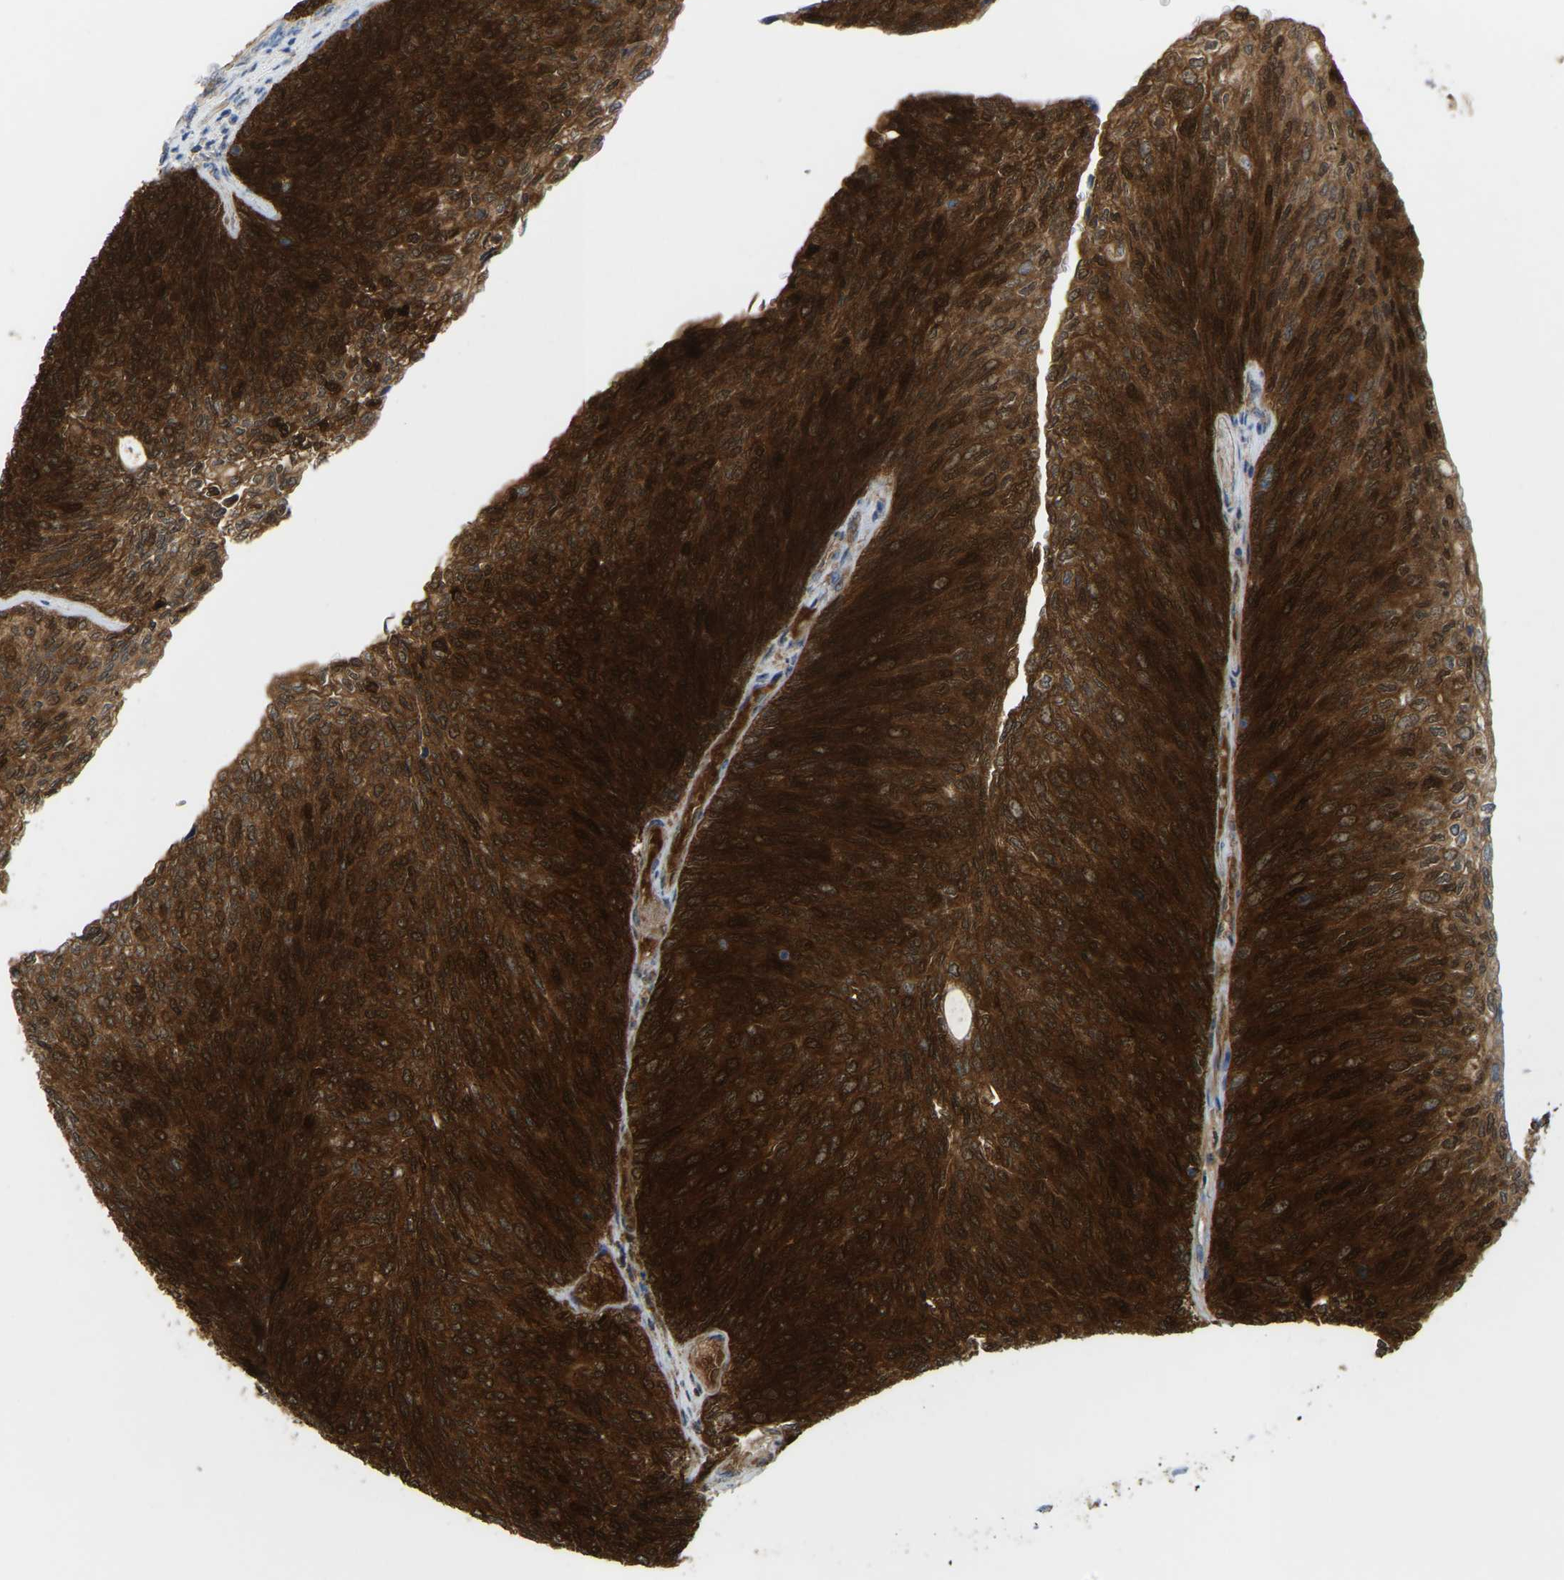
{"staining": {"intensity": "strong", "quantity": ">75%", "location": "cytoplasmic/membranous"}, "tissue": "urothelial cancer", "cell_type": "Tumor cells", "image_type": "cancer", "snomed": [{"axis": "morphology", "description": "Urothelial carcinoma, Low grade"}, {"axis": "topography", "description": "Urinary bladder"}], "caption": "This micrograph displays immunohistochemistry (IHC) staining of human urothelial cancer, with high strong cytoplasmic/membranous expression in approximately >75% of tumor cells.", "gene": "SERPINB5", "patient": {"sex": "female", "age": 79}}